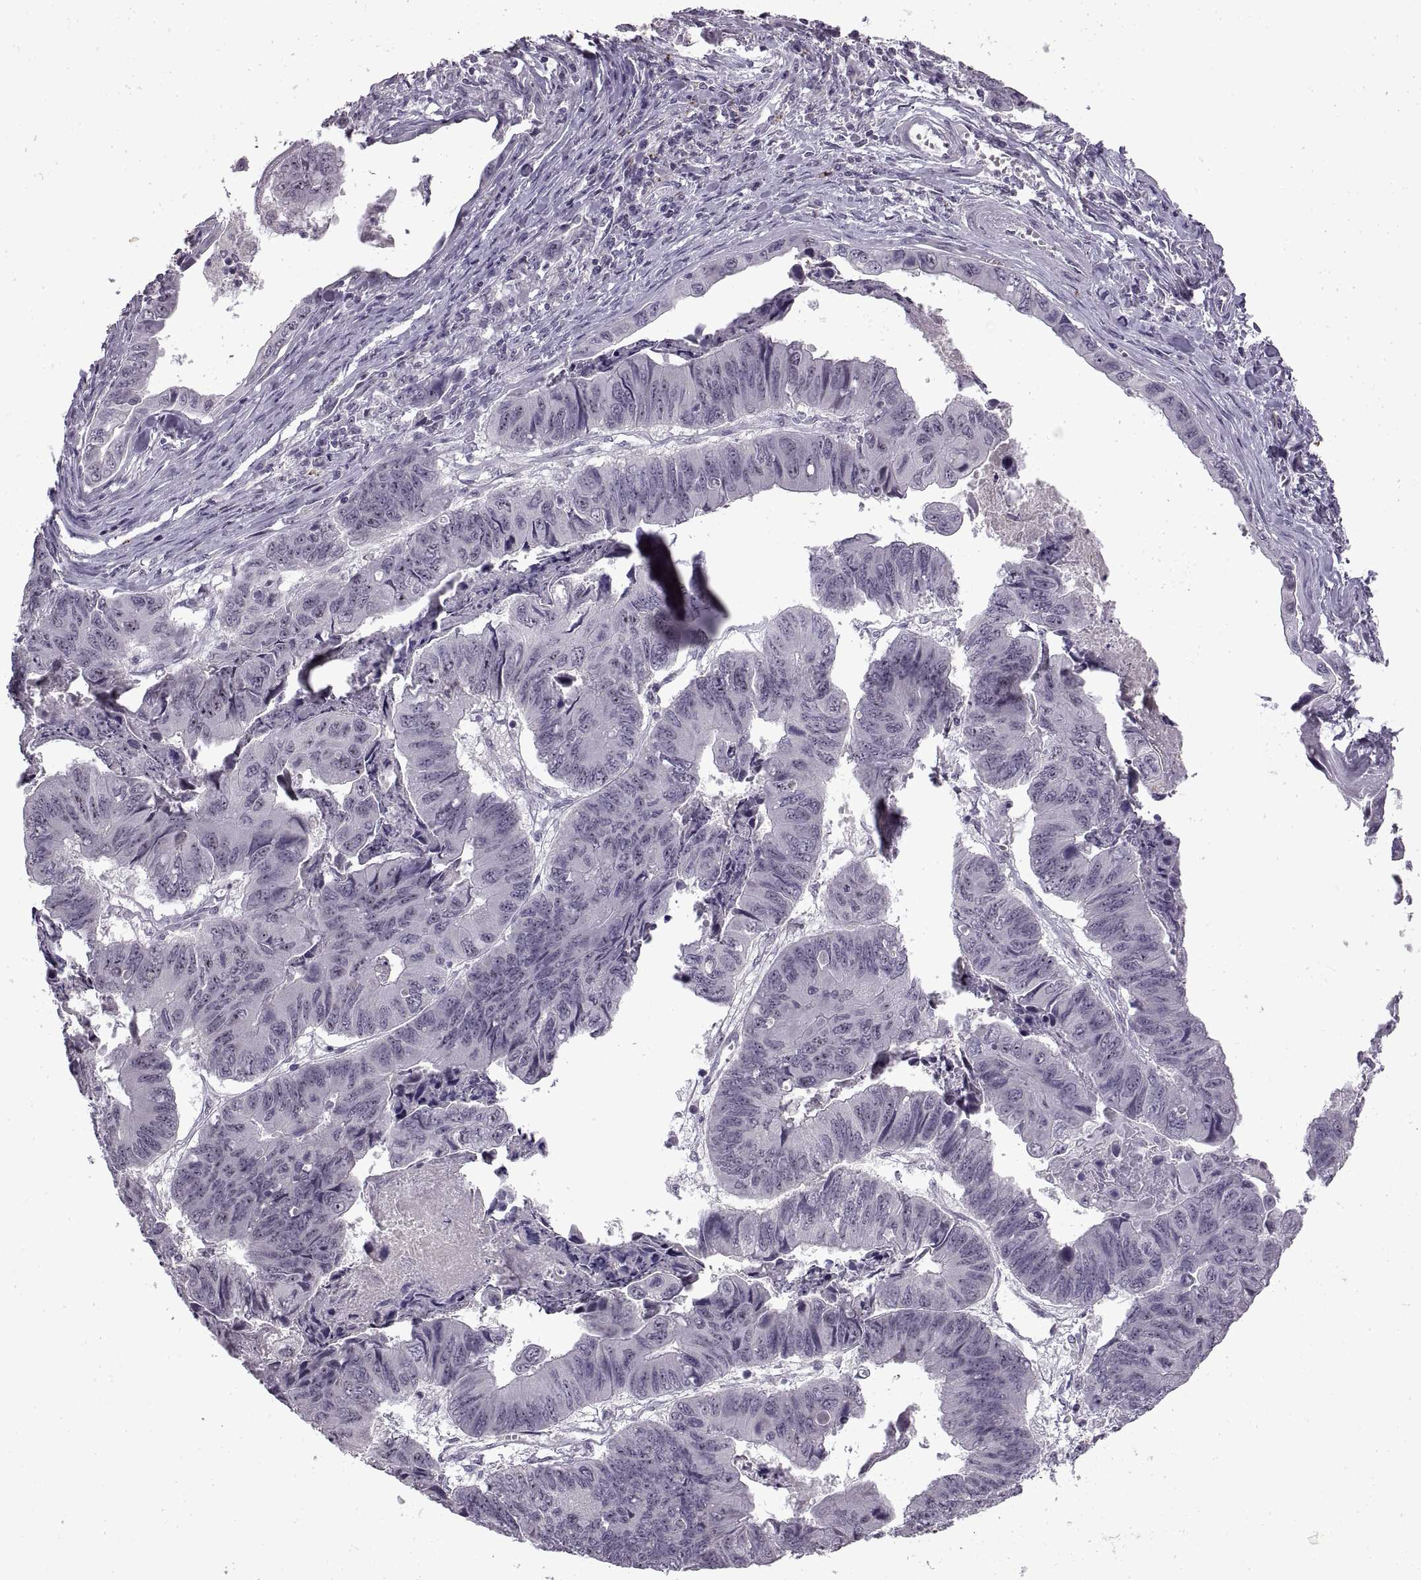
{"staining": {"intensity": "weak", "quantity": "<25%", "location": "nuclear"}, "tissue": "stomach cancer", "cell_type": "Tumor cells", "image_type": "cancer", "snomed": [{"axis": "morphology", "description": "Adenocarcinoma, NOS"}, {"axis": "topography", "description": "Stomach, lower"}], "caption": "Stomach cancer (adenocarcinoma) was stained to show a protein in brown. There is no significant staining in tumor cells. (DAB immunohistochemistry (IHC), high magnification).", "gene": "SINHCAF", "patient": {"sex": "male", "age": 77}}